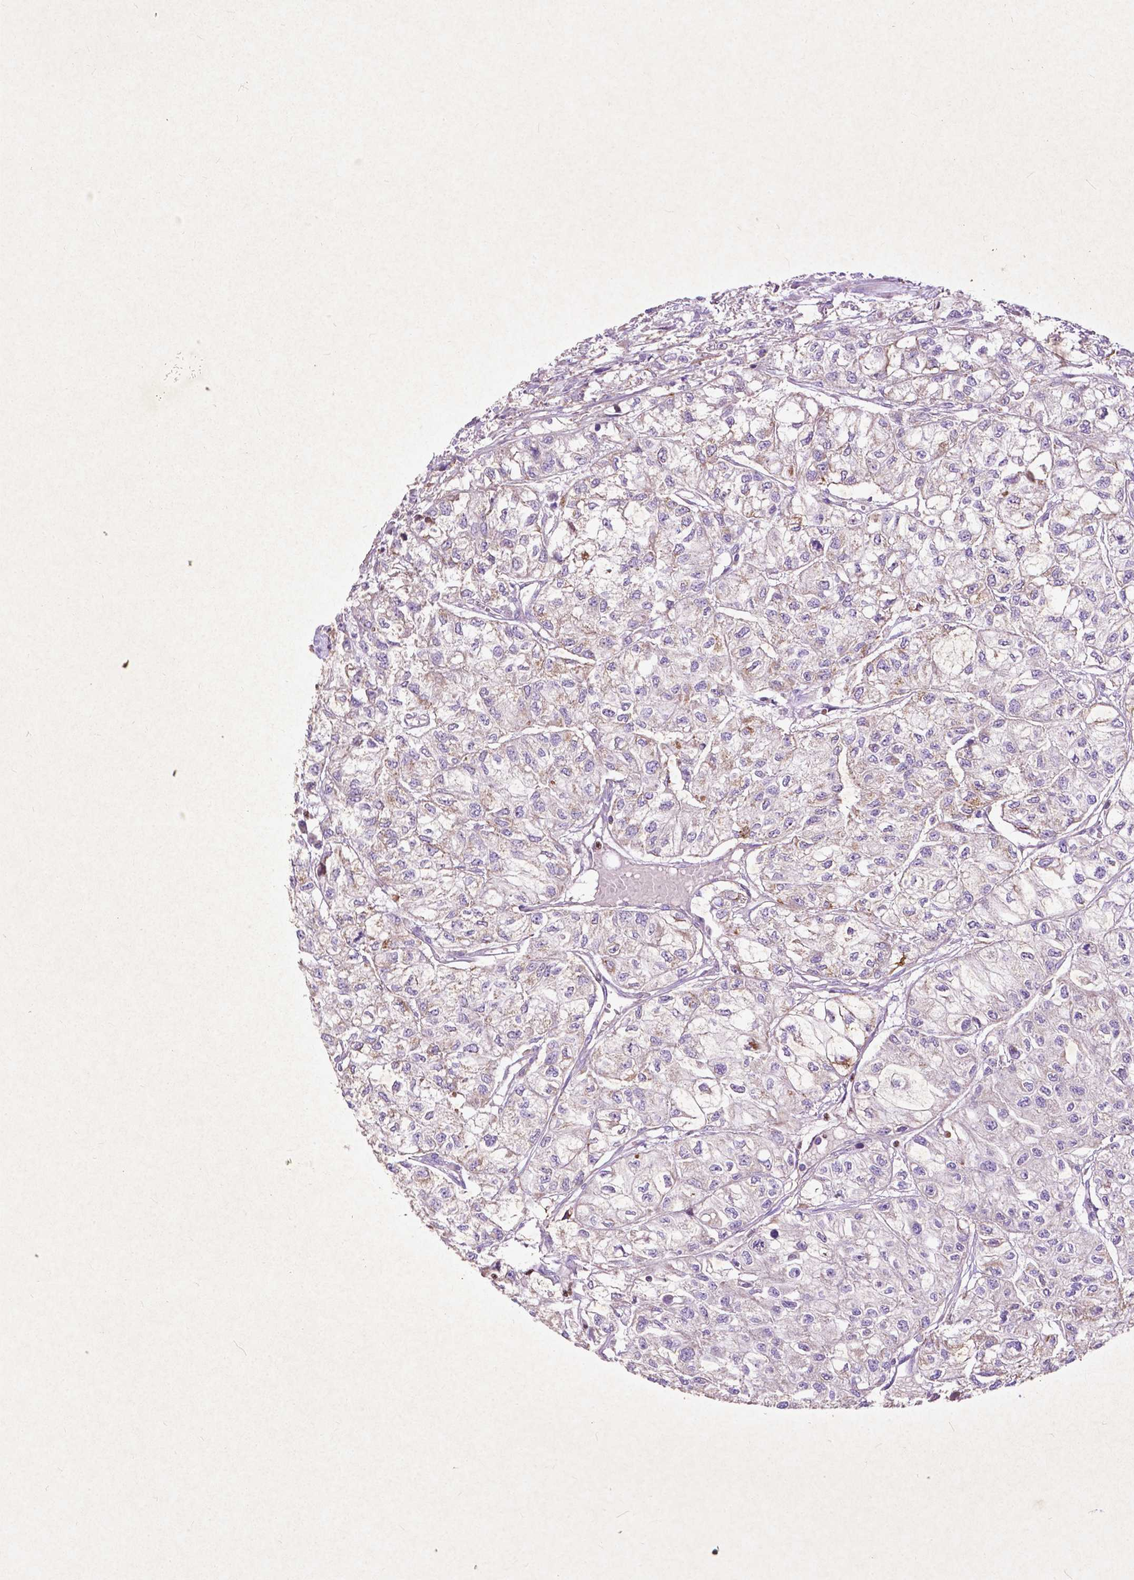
{"staining": {"intensity": "weak", "quantity": "25%-75%", "location": "cytoplasmic/membranous"}, "tissue": "renal cancer", "cell_type": "Tumor cells", "image_type": "cancer", "snomed": [{"axis": "morphology", "description": "Adenocarcinoma, NOS"}, {"axis": "topography", "description": "Kidney"}], "caption": "Human renal adenocarcinoma stained for a protein (brown) reveals weak cytoplasmic/membranous positive positivity in about 25%-75% of tumor cells.", "gene": "THEGL", "patient": {"sex": "male", "age": 56}}